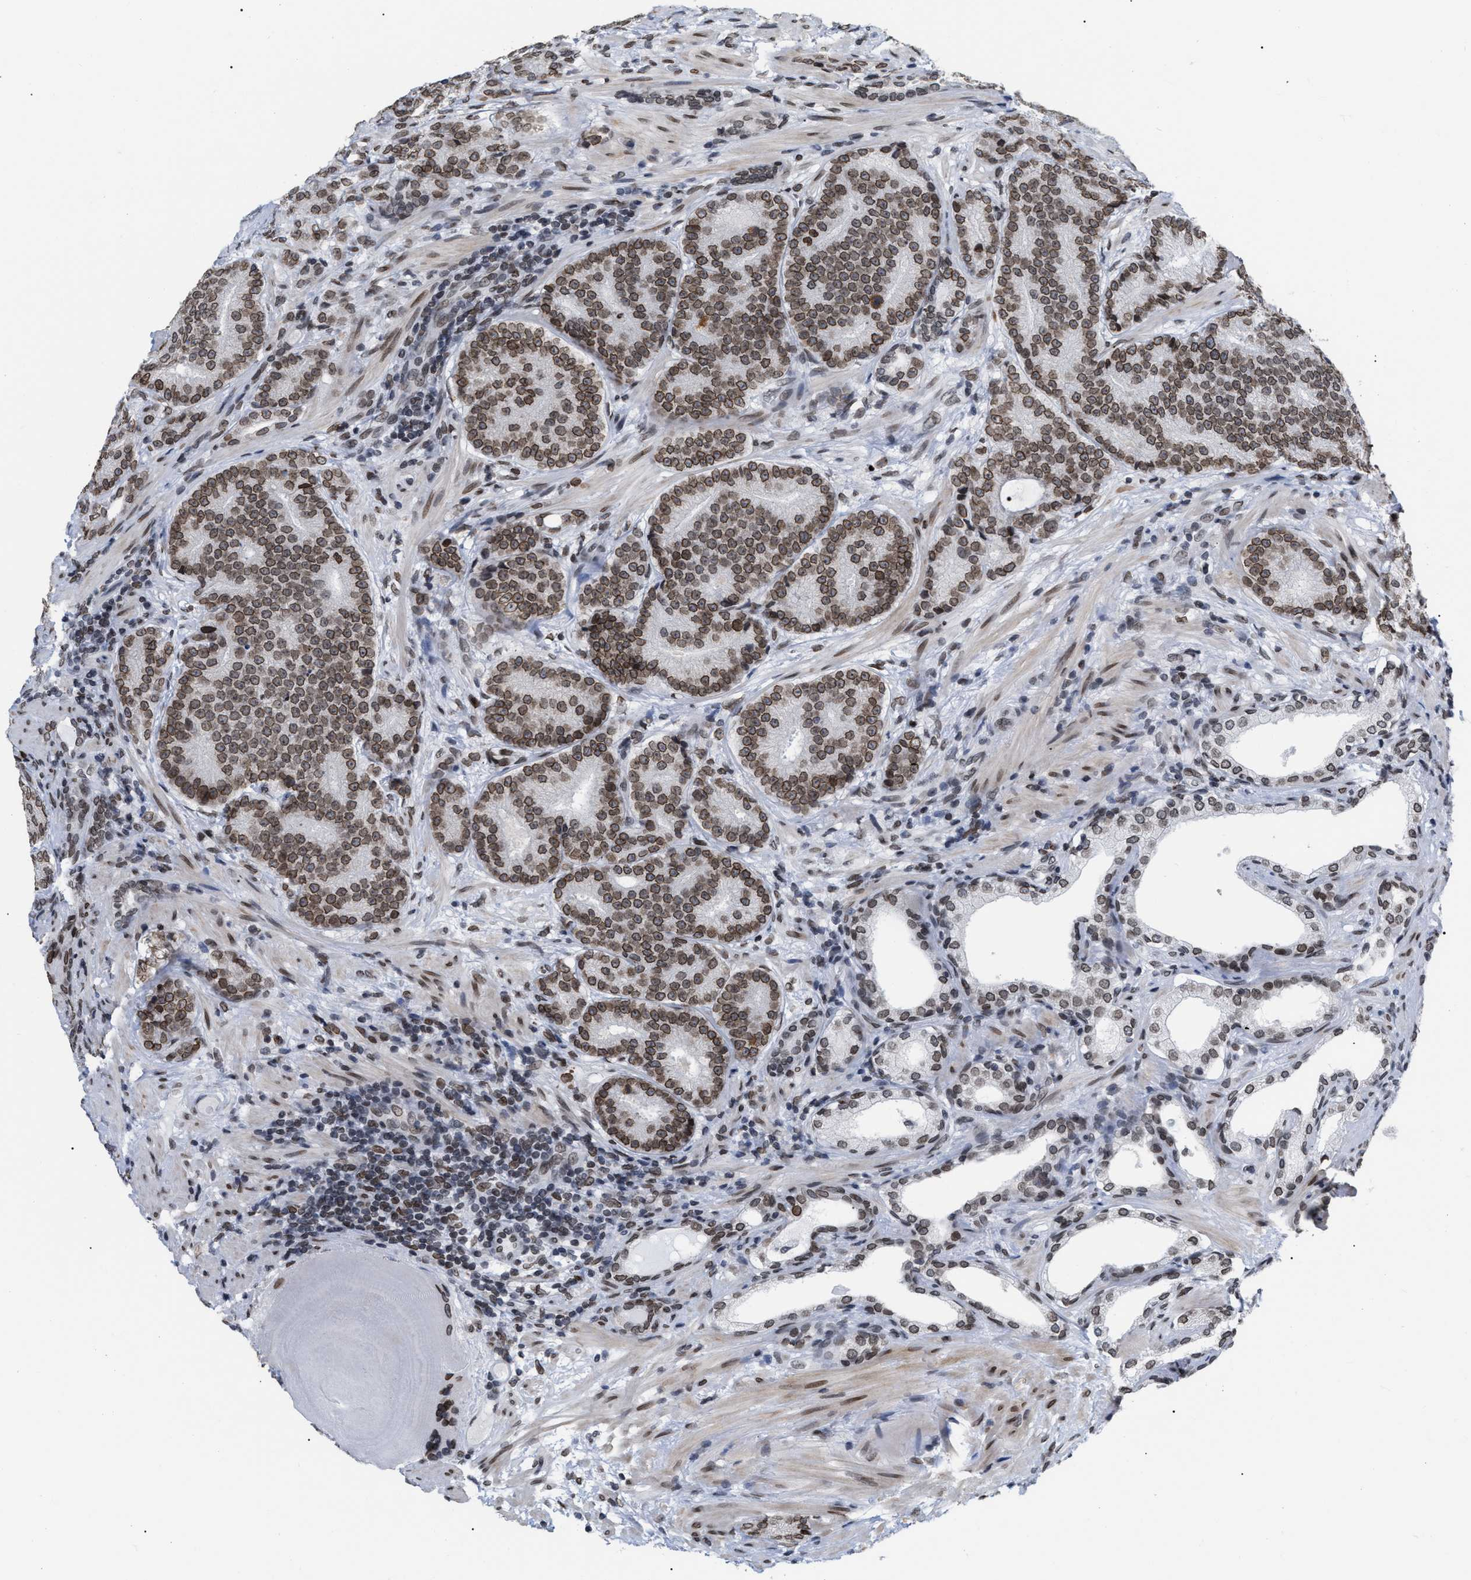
{"staining": {"intensity": "moderate", "quantity": ">75%", "location": "cytoplasmic/membranous,nuclear"}, "tissue": "prostate cancer", "cell_type": "Tumor cells", "image_type": "cancer", "snomed": [{"axis": "morphology", "description": "Adenocarcinoma, High grade"}, {"axis": "topography", "description": "Prostate"}], "caption": "Prostate cancer stained with a brown dye shows moderate cytoplasmic/membranous and nuclear positive expression in about >75% of tumor cells.", "gene": "TPR", "patient": {"sex": "male", "age": 61}}